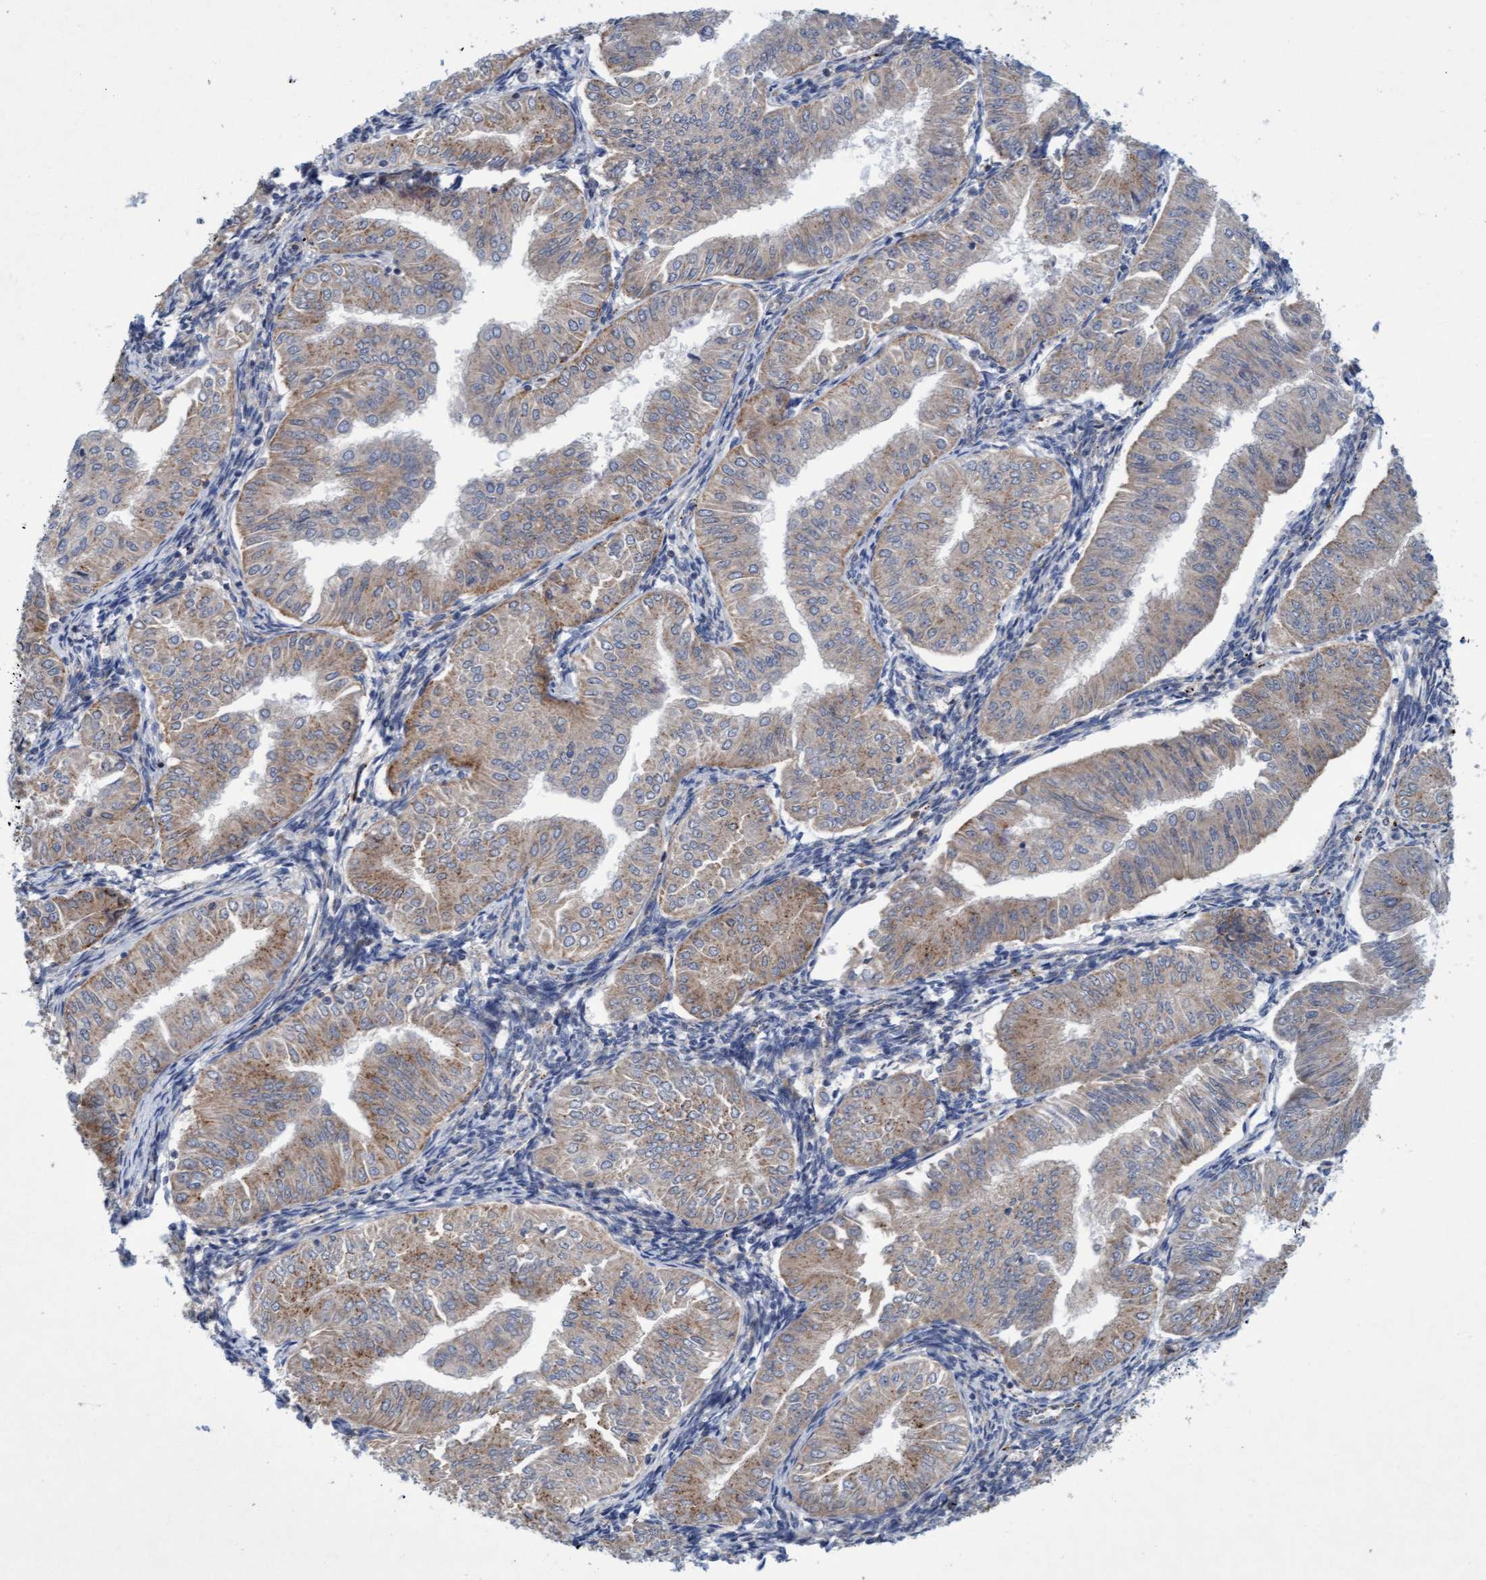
{"staining": {"intensity": "moderate", "quantity": "25%-75%", "location": "cytoplasmic/membranous"}, "tissue": "endometrial cancer", "cell_type": "Tumor cells", "image_type": "cancer", "snomed": [{"axis": "morphology", "description": "Normal tissue, NOS"}, {"axis": "morphology", "description": "Adenocarcinoma, NOS"}, {"axis": "topography", "description": "Endometrium"}], "caption": "Brown immunohistochemical staining in adenocarcinoma (endometrial) exhibits moderate cytoplasmic/membranous expression in about 25%-75% of tumor cells.", "gene": "SGSH", "patient": {"sex": "female", "age": 53}}